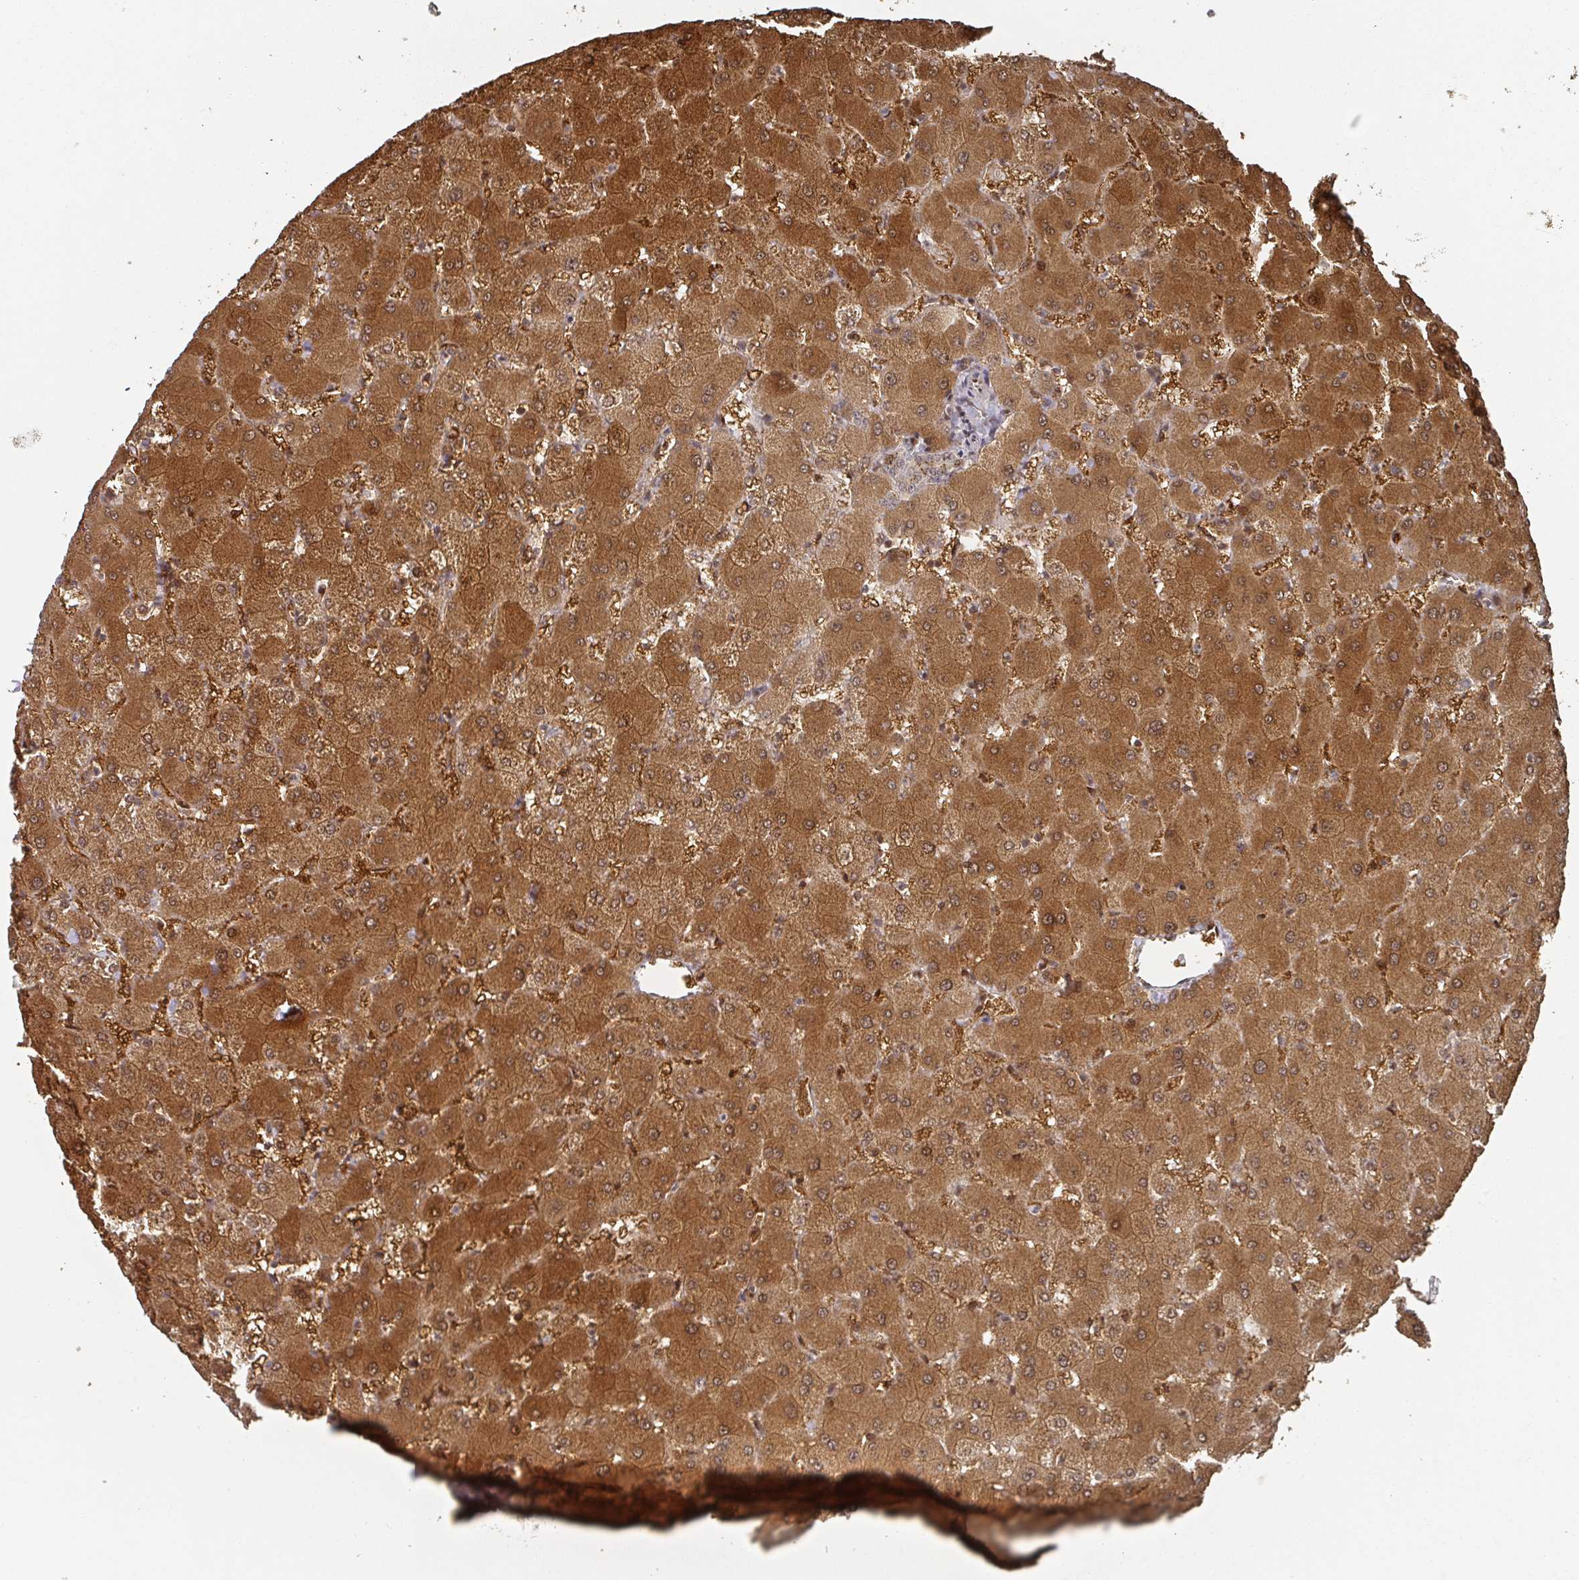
{"staining": {"intensity": "weak", "quantity": "<25%", "location": "cytoplasmic/membranous"}, "tissue": "liver", "cell_type": "Cholangiocytes", "image_type": "normal", "snomed": [{"axis": "morphology", "description": "Normal tissue, NOS"}, {"axis": "topography", "description": "Liver"}], "caption": "A high-resolution image shows immunohistochemistry staining of normal liver, which reveals no significant positivity in cholangiocytes.", "gene": "KIF1C", "patient": {"sex": "female", "age": 63}}